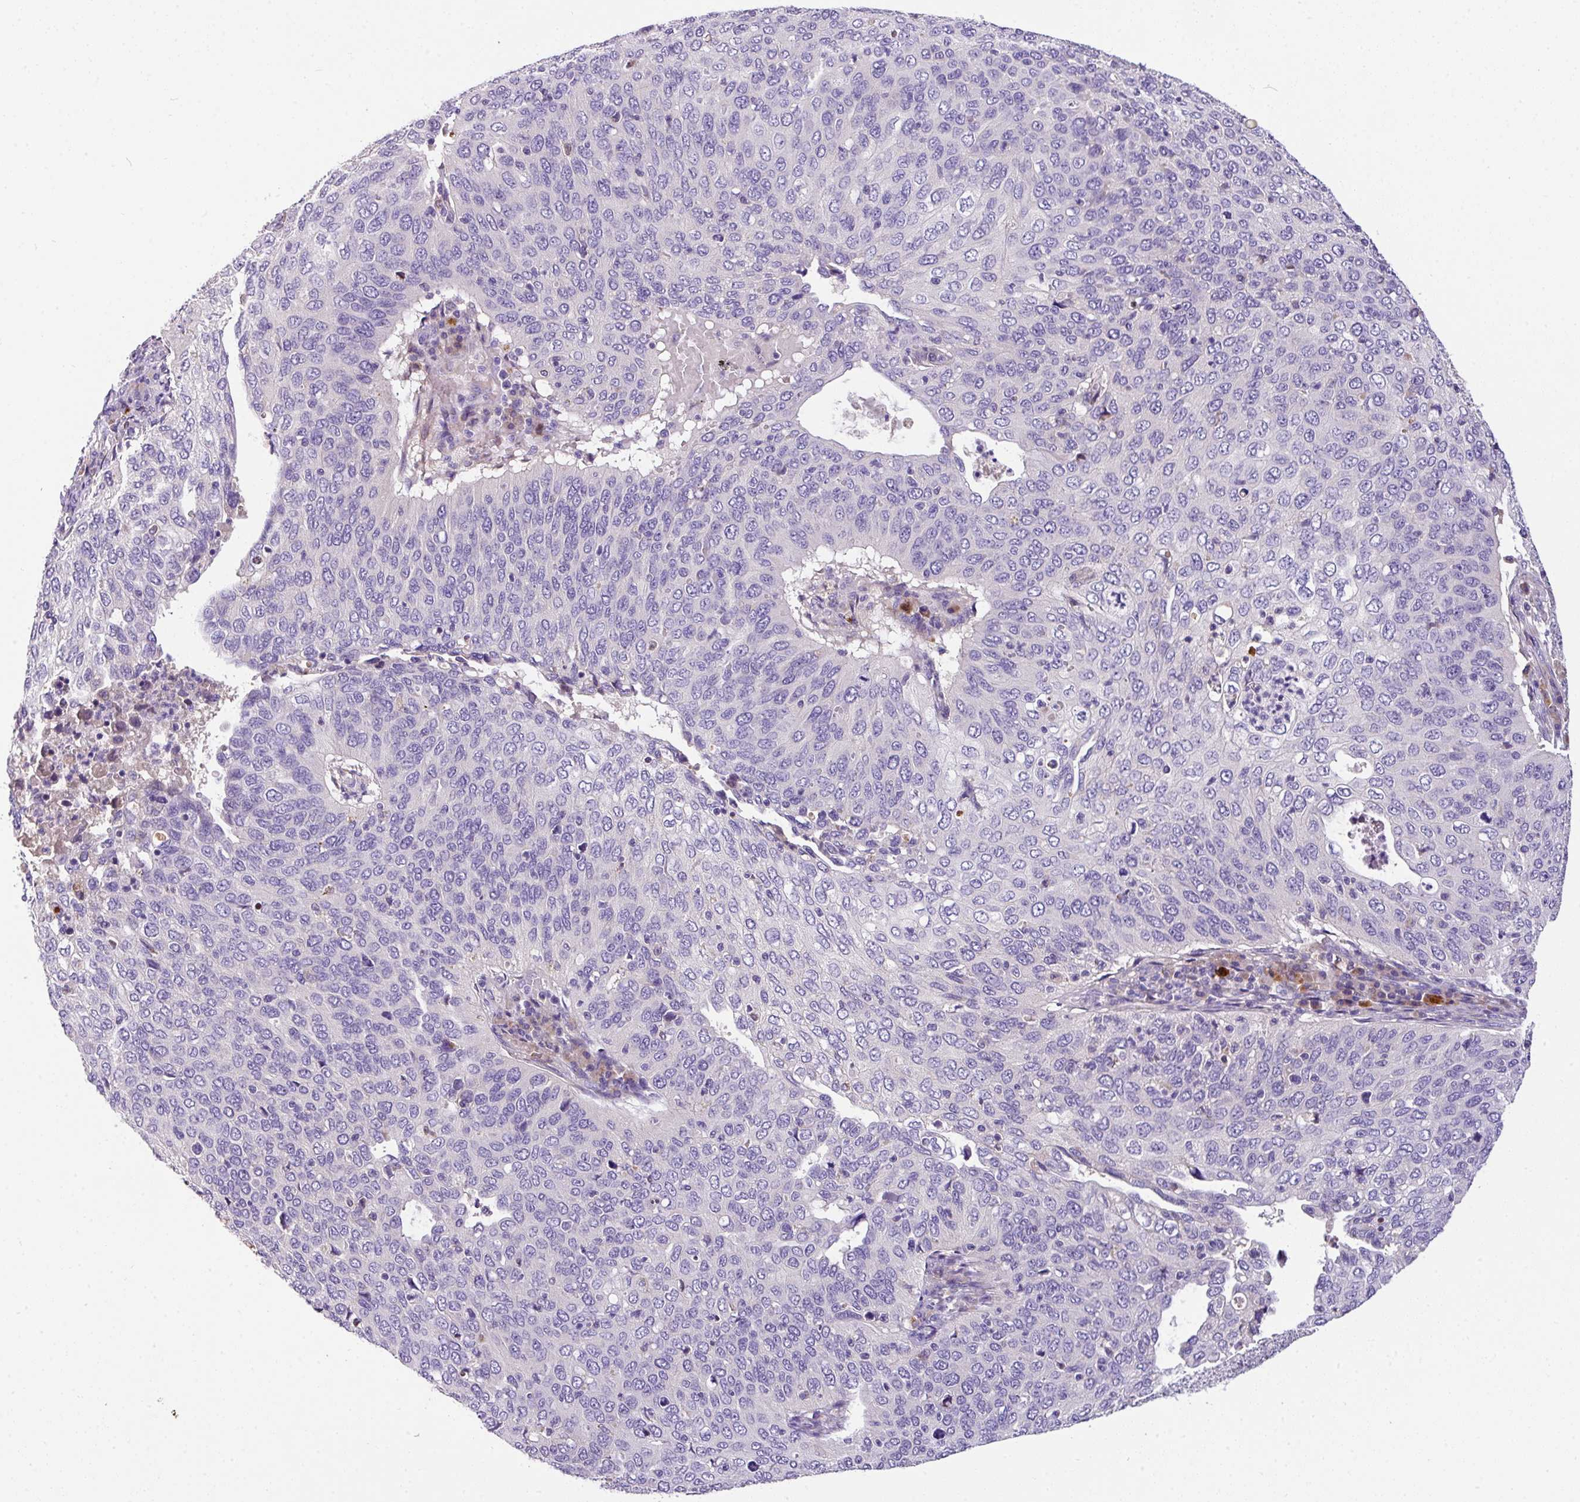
{"staining": {"intensity": "negative", "quantity": "none", "location": "none"}, "tissue": "cervical cancer", "cell_type": "Tumor cells", "image_type": "cancer", "snomed": [{"axis": "morphology", "description": "Squamous cell carcinoma, NOS"}, {"axis": "topography", "description": "Cervix"}], "caption": "An IHC photomicrograph of cervical cancer (squamous cell carcinoma) is shown. There is no staining in tumor cells of cervical cancer (squamous cell carcinoma). The staining was performed using DAB (3,3'-diaminobenzidine) to visualize the protein expression in brown, while the nuclei were stained in blue with hematoxylin (Magnification: 20x).", "gene": "ANXA2R", "patient": {"sex": "female", "age": 36}}